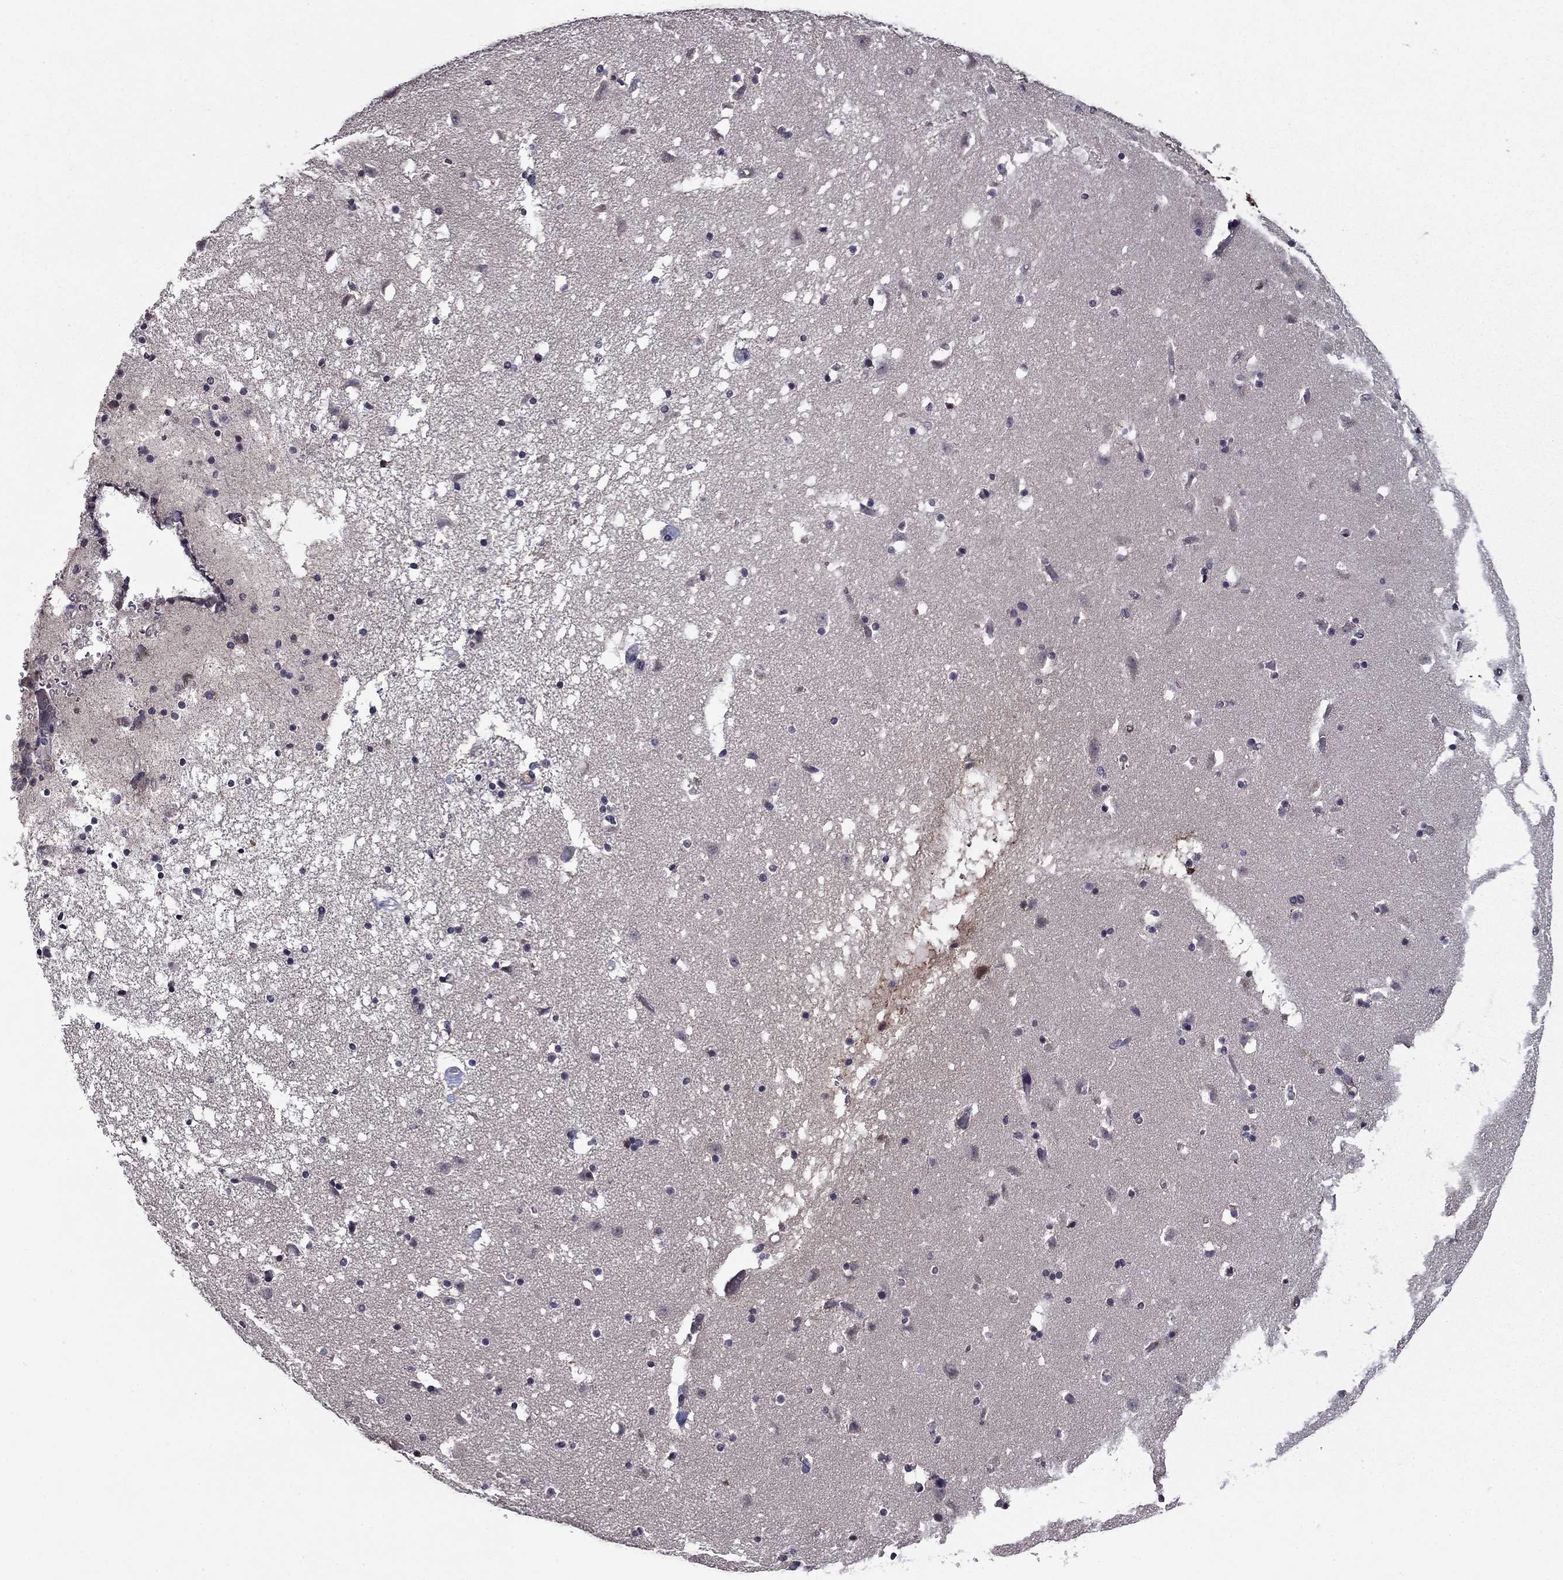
{"staining": {"intensity": "negative", "quantity": "none", "location": "none"}, "tissue": "caudate", "cell_type": "Glial cells", "image_type": "normal", "snomed": [{"axis": "morphology", "description": "Normal tissue, NOS"}, {"axis": "topography", "description": "Lateral ventricle wall"}], "caption": "Histopathology image shows no significant protein positivity in glial cells of benign caudate.", "gene": "PROS1", "patient": {"sex": "female", "age": 42}}